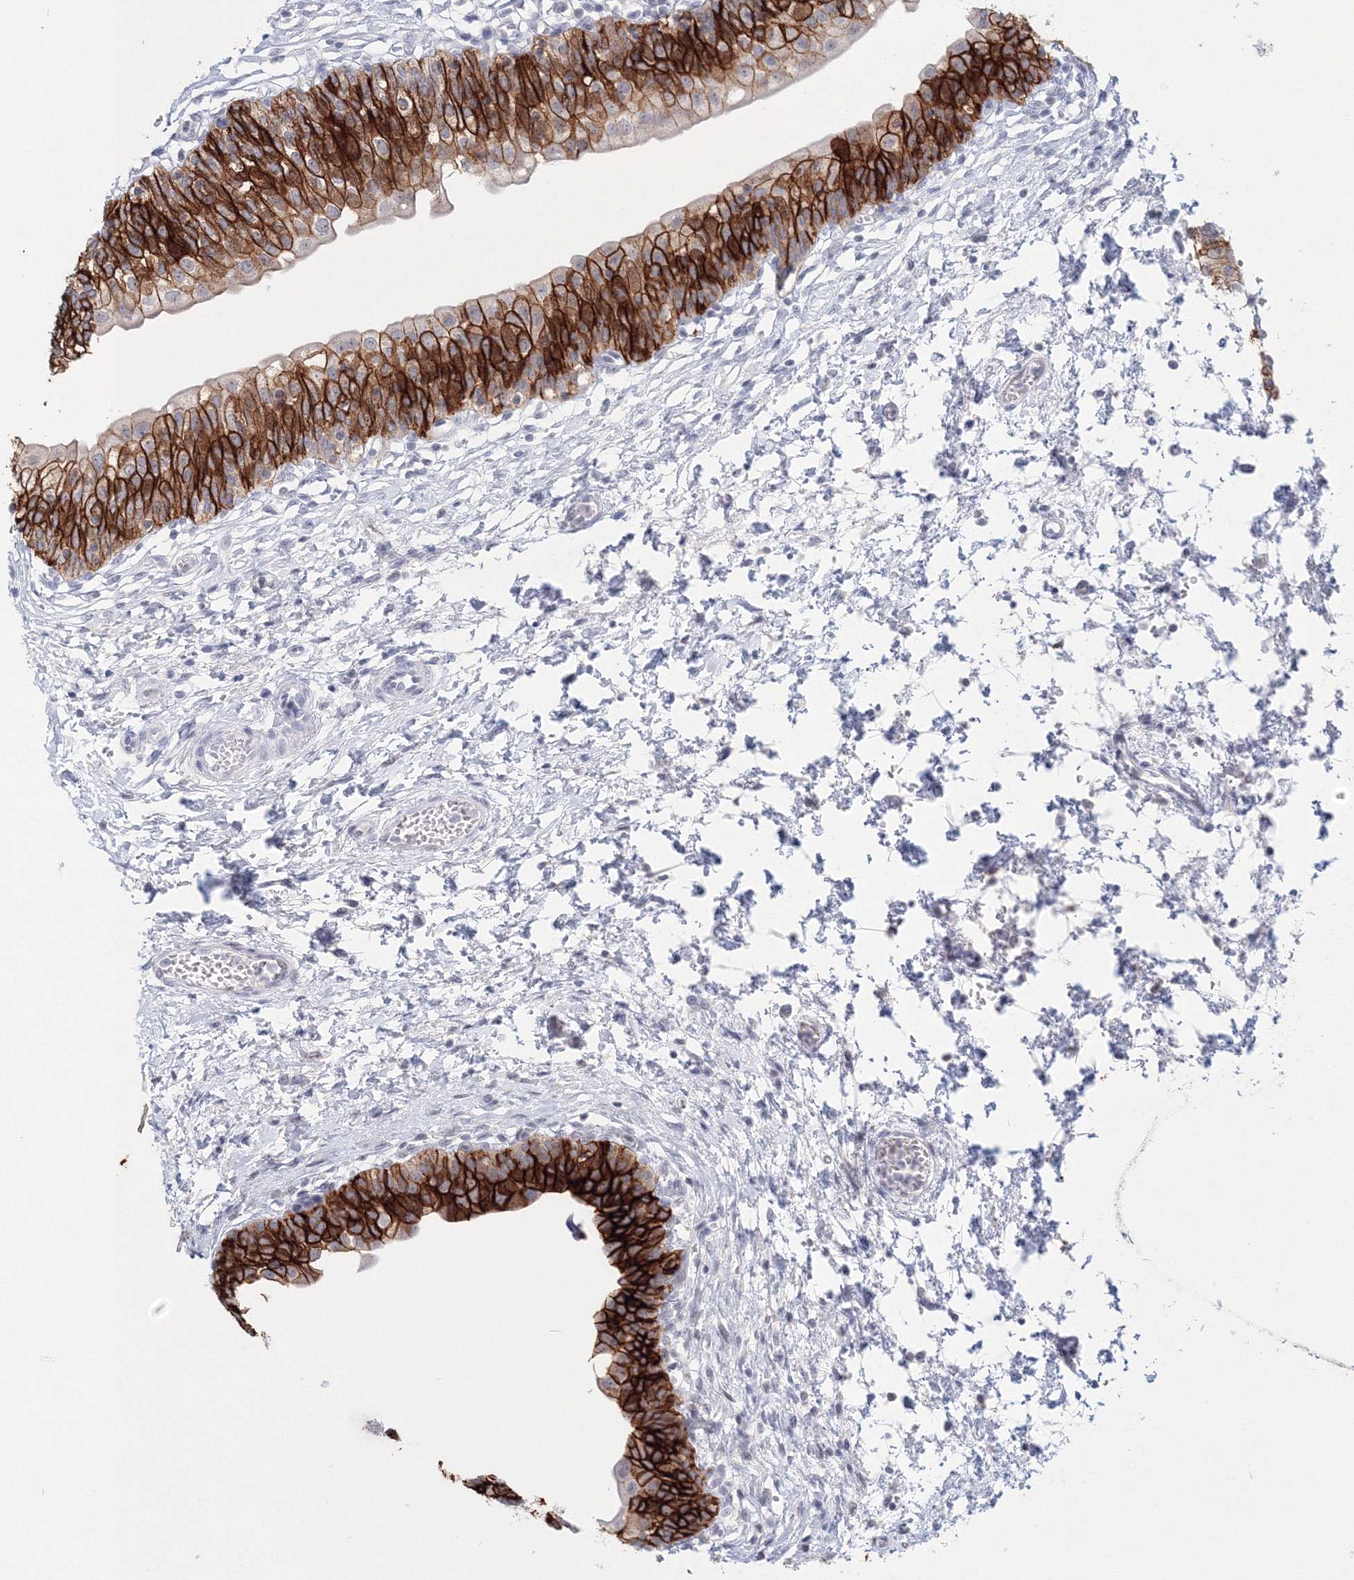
{"staining": {"intensity": "strong", "quantity": ">75%", "location": "cytoplasmic/membranous"}, "tissue": "urinary bladder", "cell_type": "Urothelial cells", "image_type": "normal", "snomed": [{"axis": "morphology", "description": "Normal tissue, NOS"}, {"axis": "topography", "description": "Urinary bladder"}], "caption": "IHC of benign urinary bladder reveals high levels of strong cytoplasmic/membranous expression in about >75% of urothelial cells. (DAB = brown stain, brightfield microscopy at high magnification).", "gene": "VSIG1", "patient": {"sex": "male", "age": 55}}